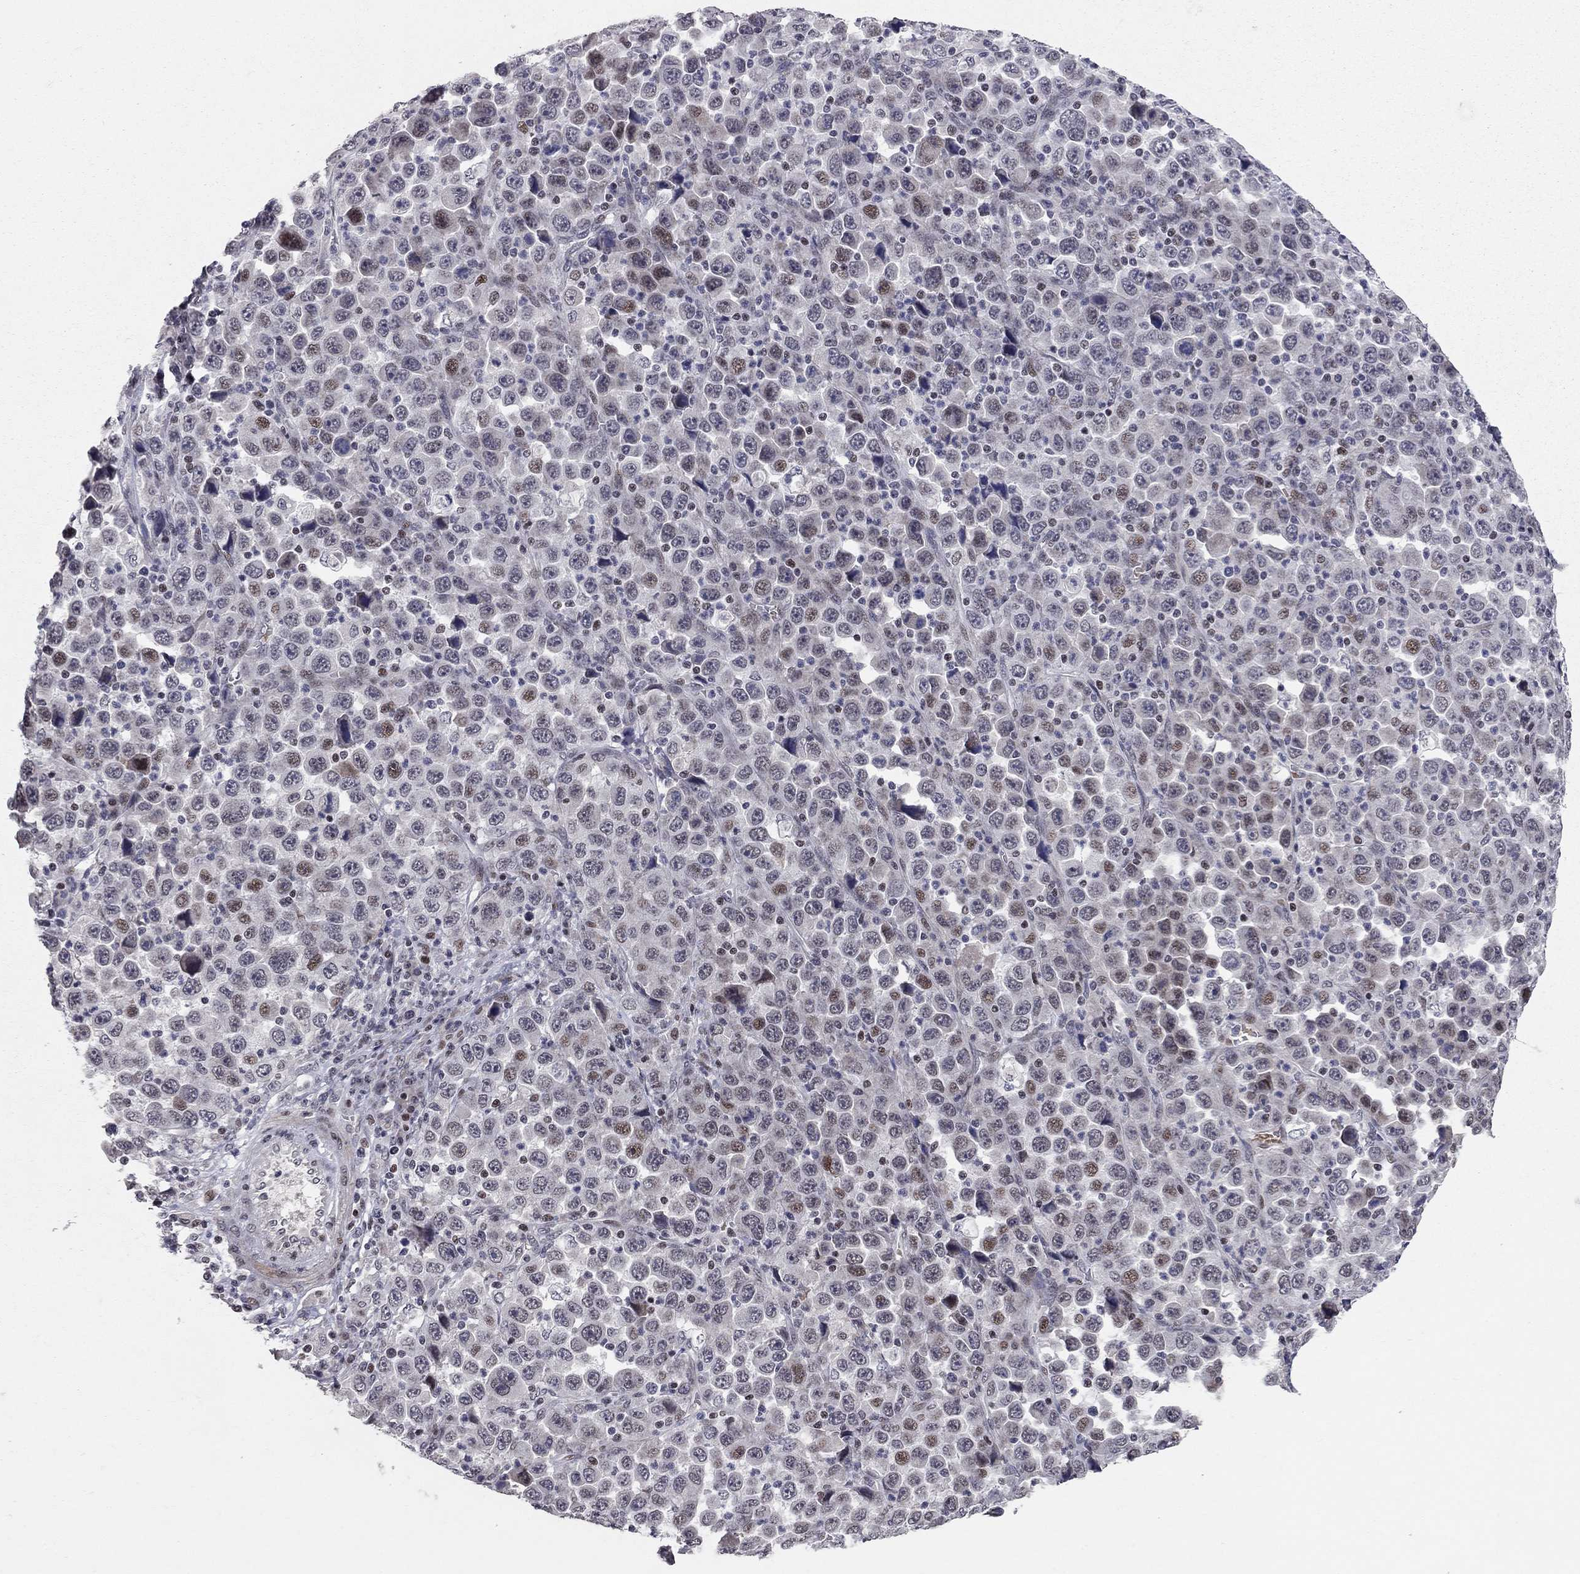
{"staining": {"intensity": "weak", "quantity": "<25%", "location": "nuclear"}, "tissue": "stomach cancer", "cell_type": "Tumor cells", "image_type": "cancer", "snomed": [{"axis": "morphology", "description": "Normal tissue, NOS"}, {"axis": "morphology", "description": "Adenocarcinoma, NOS"}, {"axis": "topography", "description": "Stomach, upper"}, {"axis": "topography", "description": "Stomach"}], "caption": "This is an IHC micrograph of stomach cancer. There is no expression in tumor cells.", "gene": "HDAC3", "patient": {"sex": "male", "age": 59}}